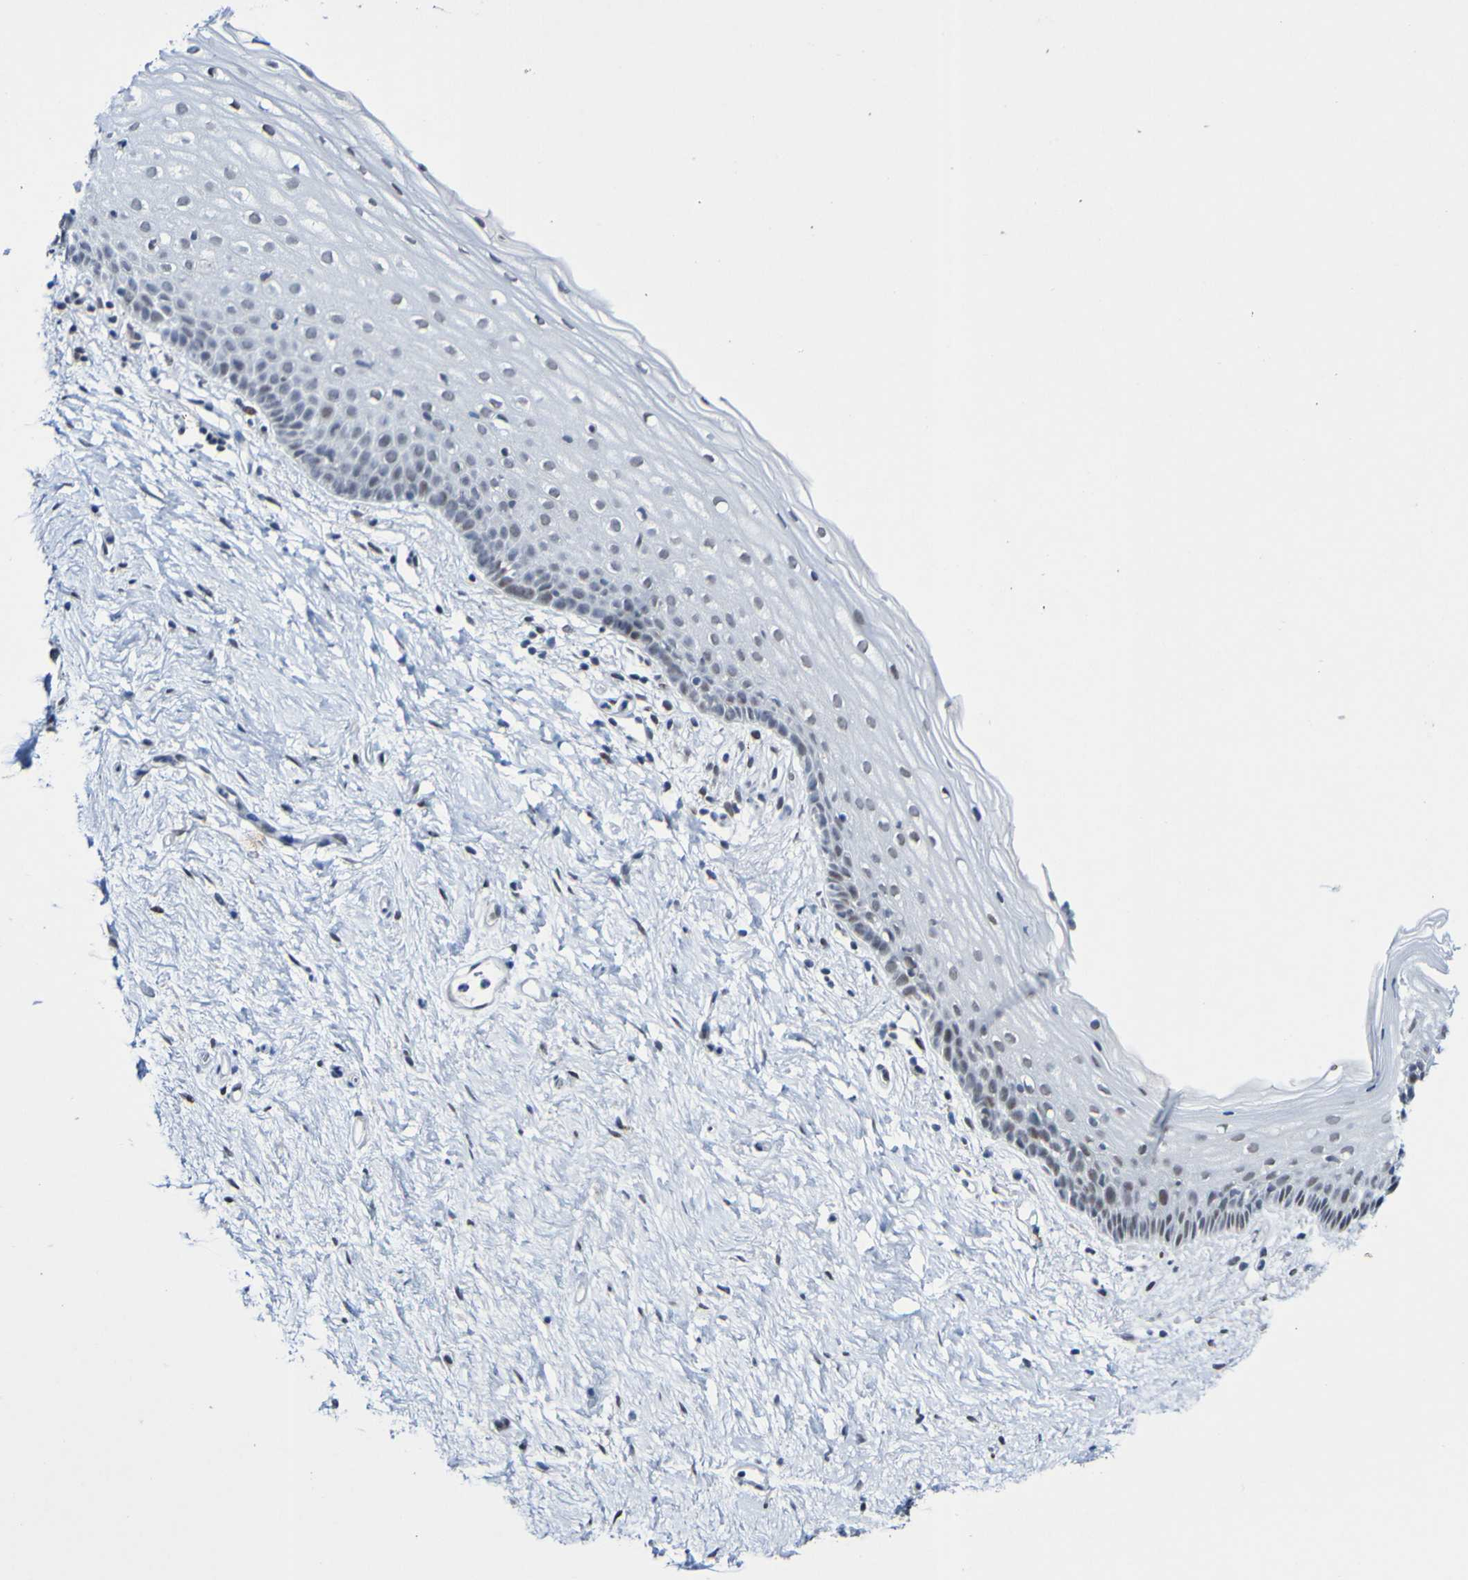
{"staining": {"intensity": "weak", "quantity": "<25%", "location": "nuclear"}, "tissue": "vagina", "cell_type": "Squamous epithelial cells", "image_type": "normal", "snomed": [{"axis": "morphology", "description": "Normal tissue, NOS"}, {"axis": "topography", "description": "Vagina"}], "caption": "High power microscopy image of an IHC image of normal vagina, revealing no significant expression in squamous epithelial cells.", "gene": "PCGF1", "patient": {"sex": "female", "age": 44}}